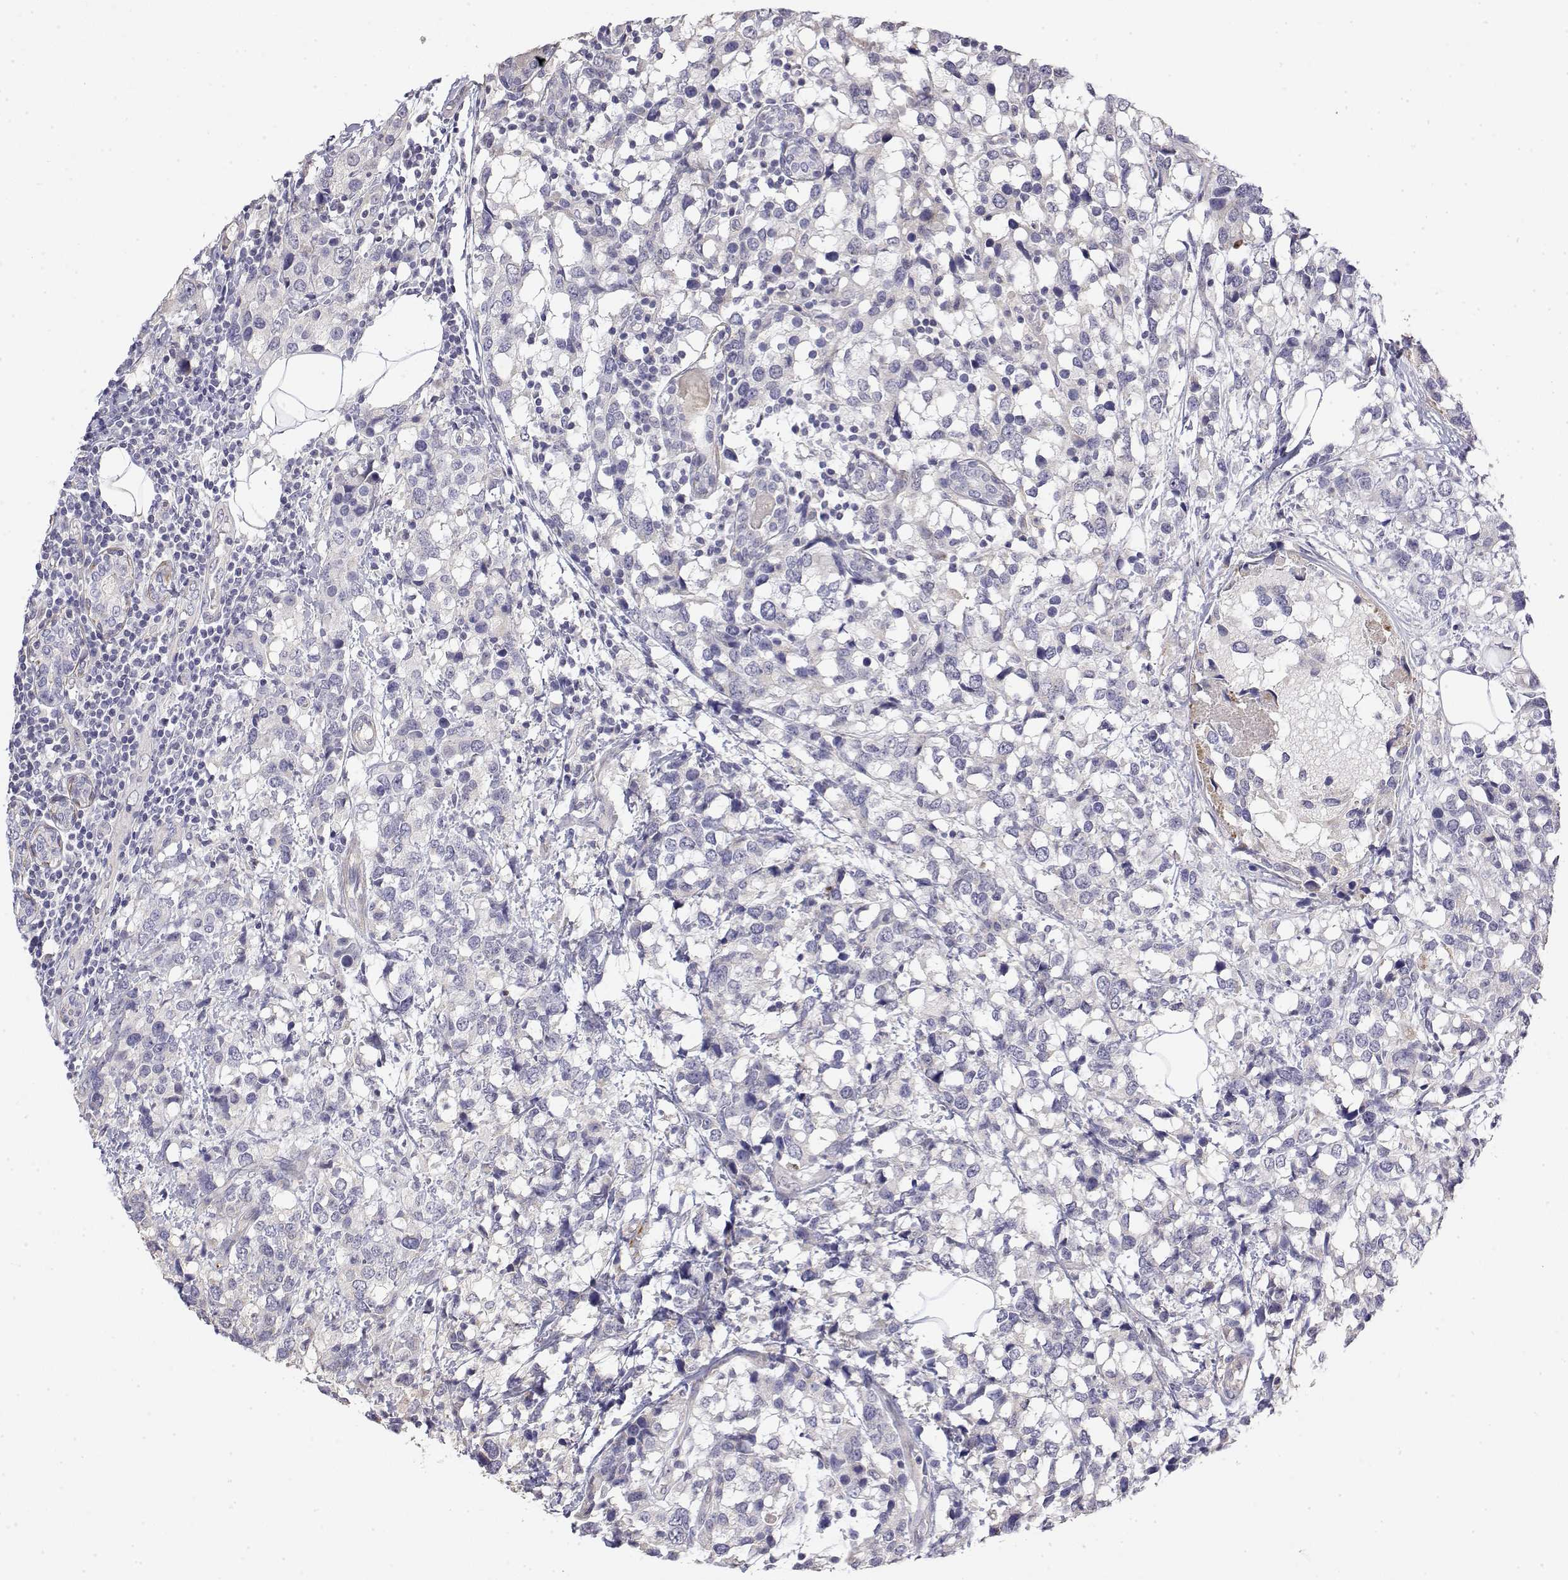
{"staining": {"intensity": "negative", "quantity": "none", "location": "none"}, "tissue": "breast cancer", "cell_type": "Tumor cells", "image_type": "cancer", "snomed": [{"axis": "morphology", "description": "Lobular carcinoma"}, {"axis": "topography", "description": "Breast"}], "caption": "This histopathology image is of breast lobular carcinoma stained with immunohistochemistry to label a protein in brown with the nuclei are counter-stained blue. There is no staining in tumor cells. (DAB (3,3'-diaminobenzidine) immunohistochemistry (IHC), high magnification).", "gene": "GGACT", "patient": {"sex": "female", "age": 59}}